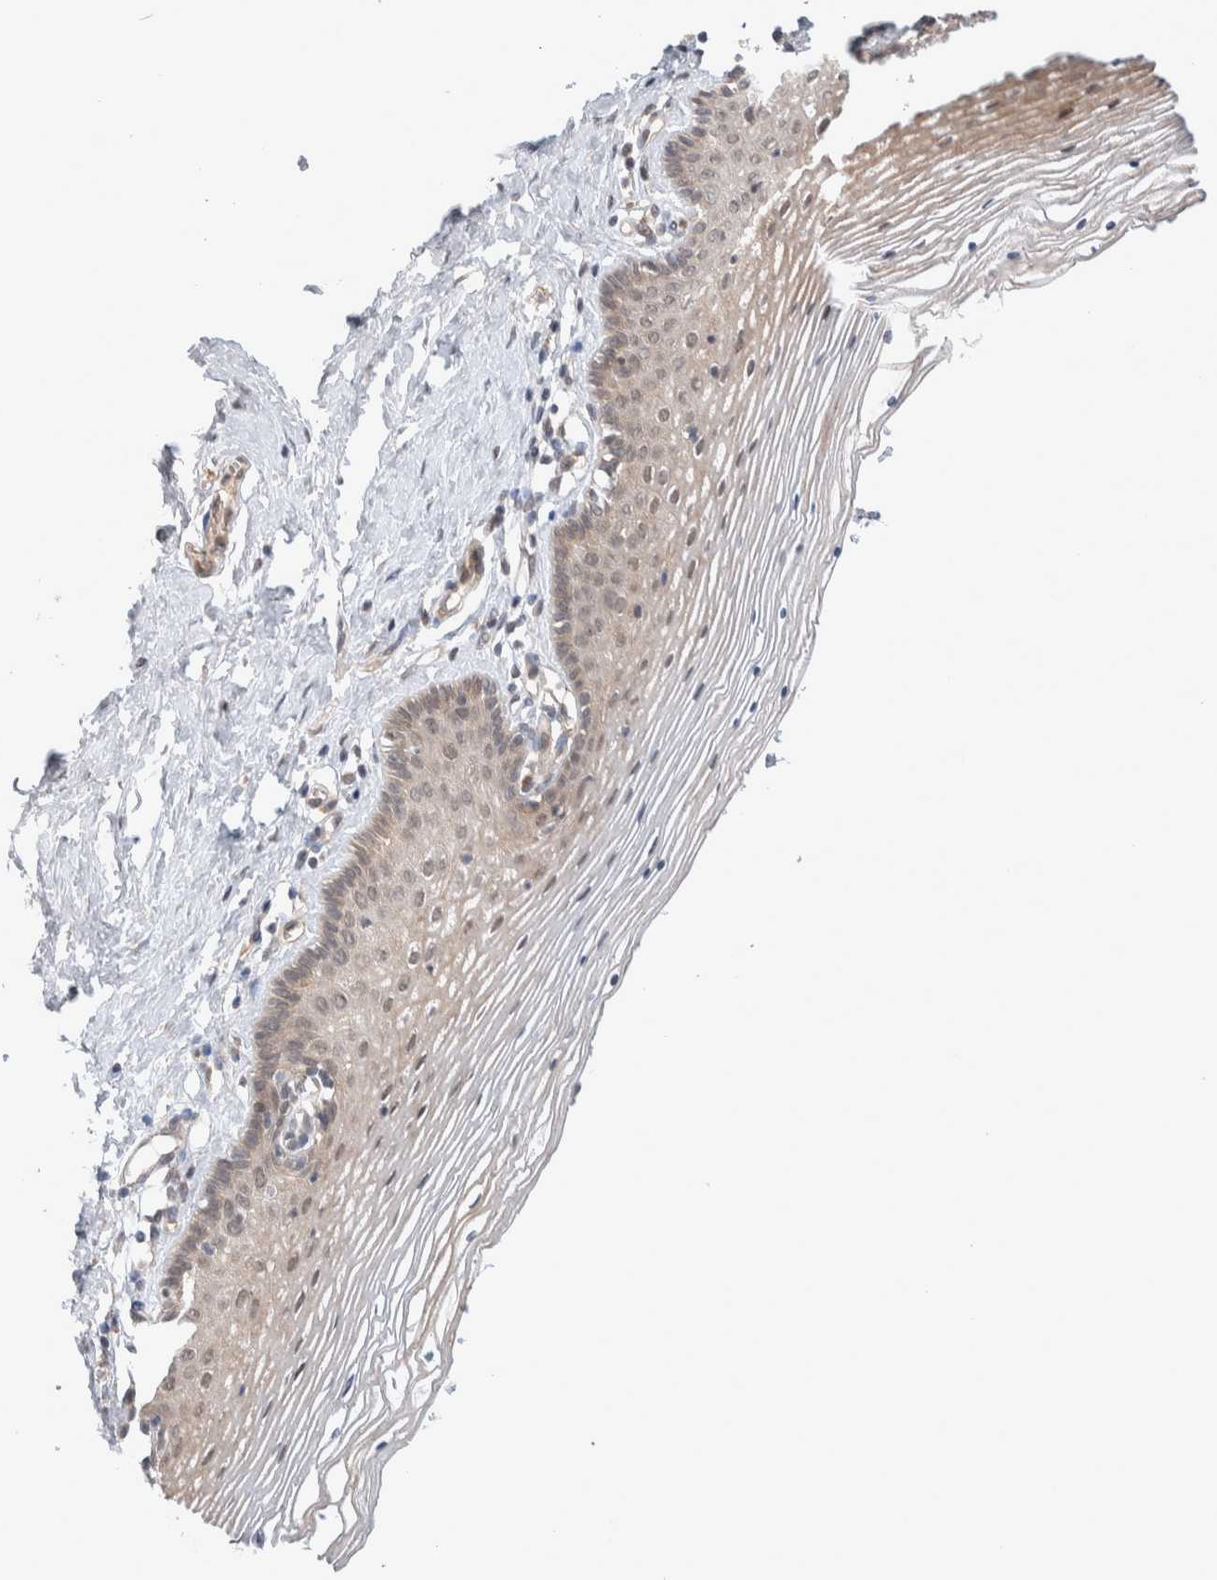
{"staining": {"intensity": "moderate", "quantity": ">75%", "location": "cytoplasmic/membranous,nuclear"}, "tissue": "vagina", "cell_type": "Squamous epithelial cells", "image_type": "normal", "snomed": [{"axis": "morphology", "description": "Normal tissue, NOS"}, {"axis": "topography", "description": "Vagina"}], "caption": "Protein expression by IHC exhibits moderate cytoplasmic/membranous,nuclear positivity in approximately >75% of squamous epithelial cells in benign vagina.", "gene": "ZNF704", "patient": {"sex": "female", "age": 32}}